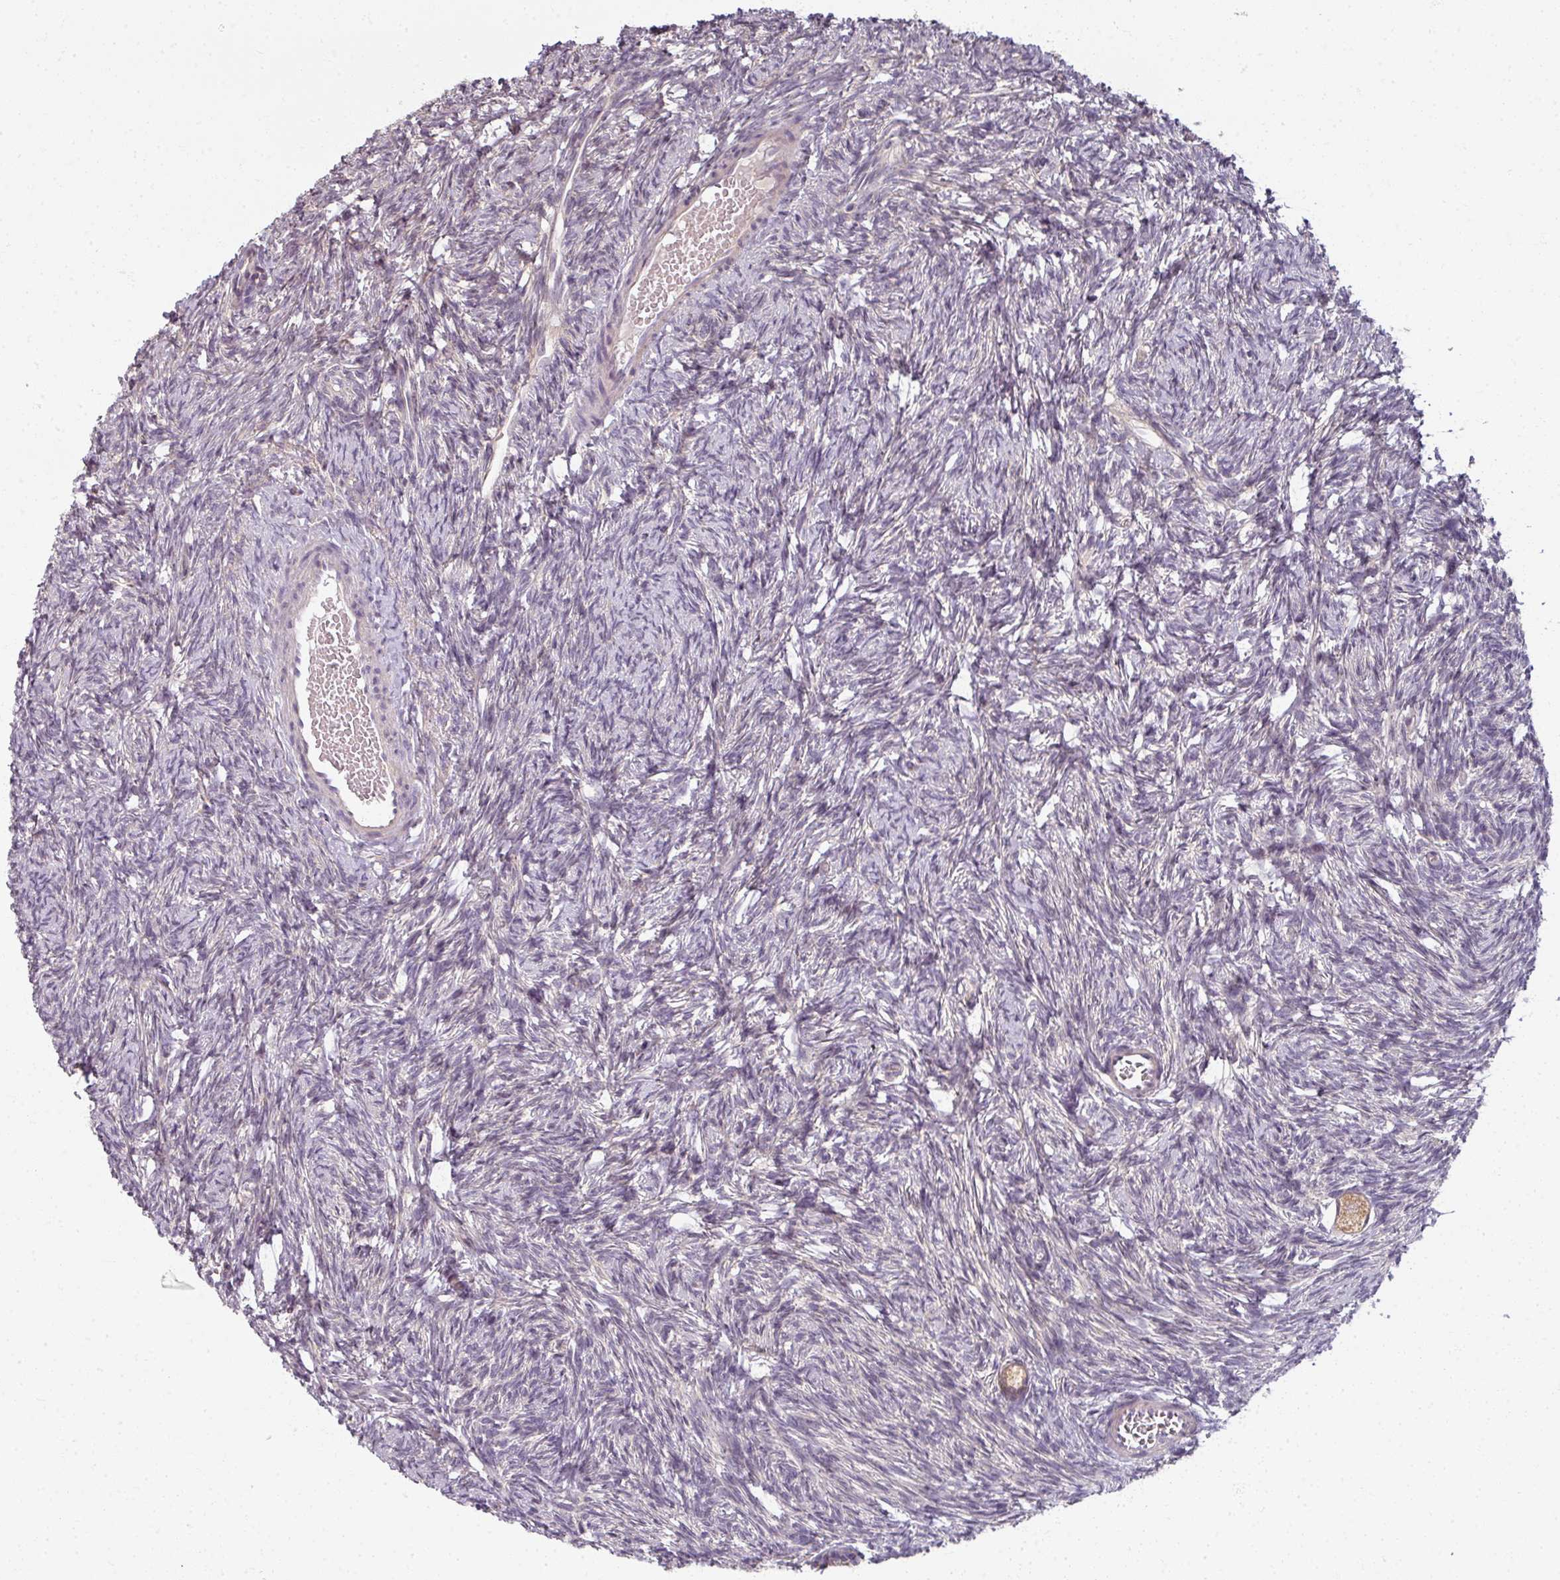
{"staining": {"intensity": "weak", "quantity": "25%-75%", "location": "cytoplasmic/membranous"}, "tissue": "ovary", "cell_type": "Follicle cells", "image_type": "normal", "snomed": [{"axis": "morphology", "description": "Normal tissue, NOS"}, {"axis": "topography", "description": "Ovary"}], "caption": "Human ovary stained for a protein (brown) displays weak cytoplasmic/membranous positive positivity in about 25%-75% of follicle cells.", "gene": "MYMK", "patient": {"sex": "female", "age": 33}}